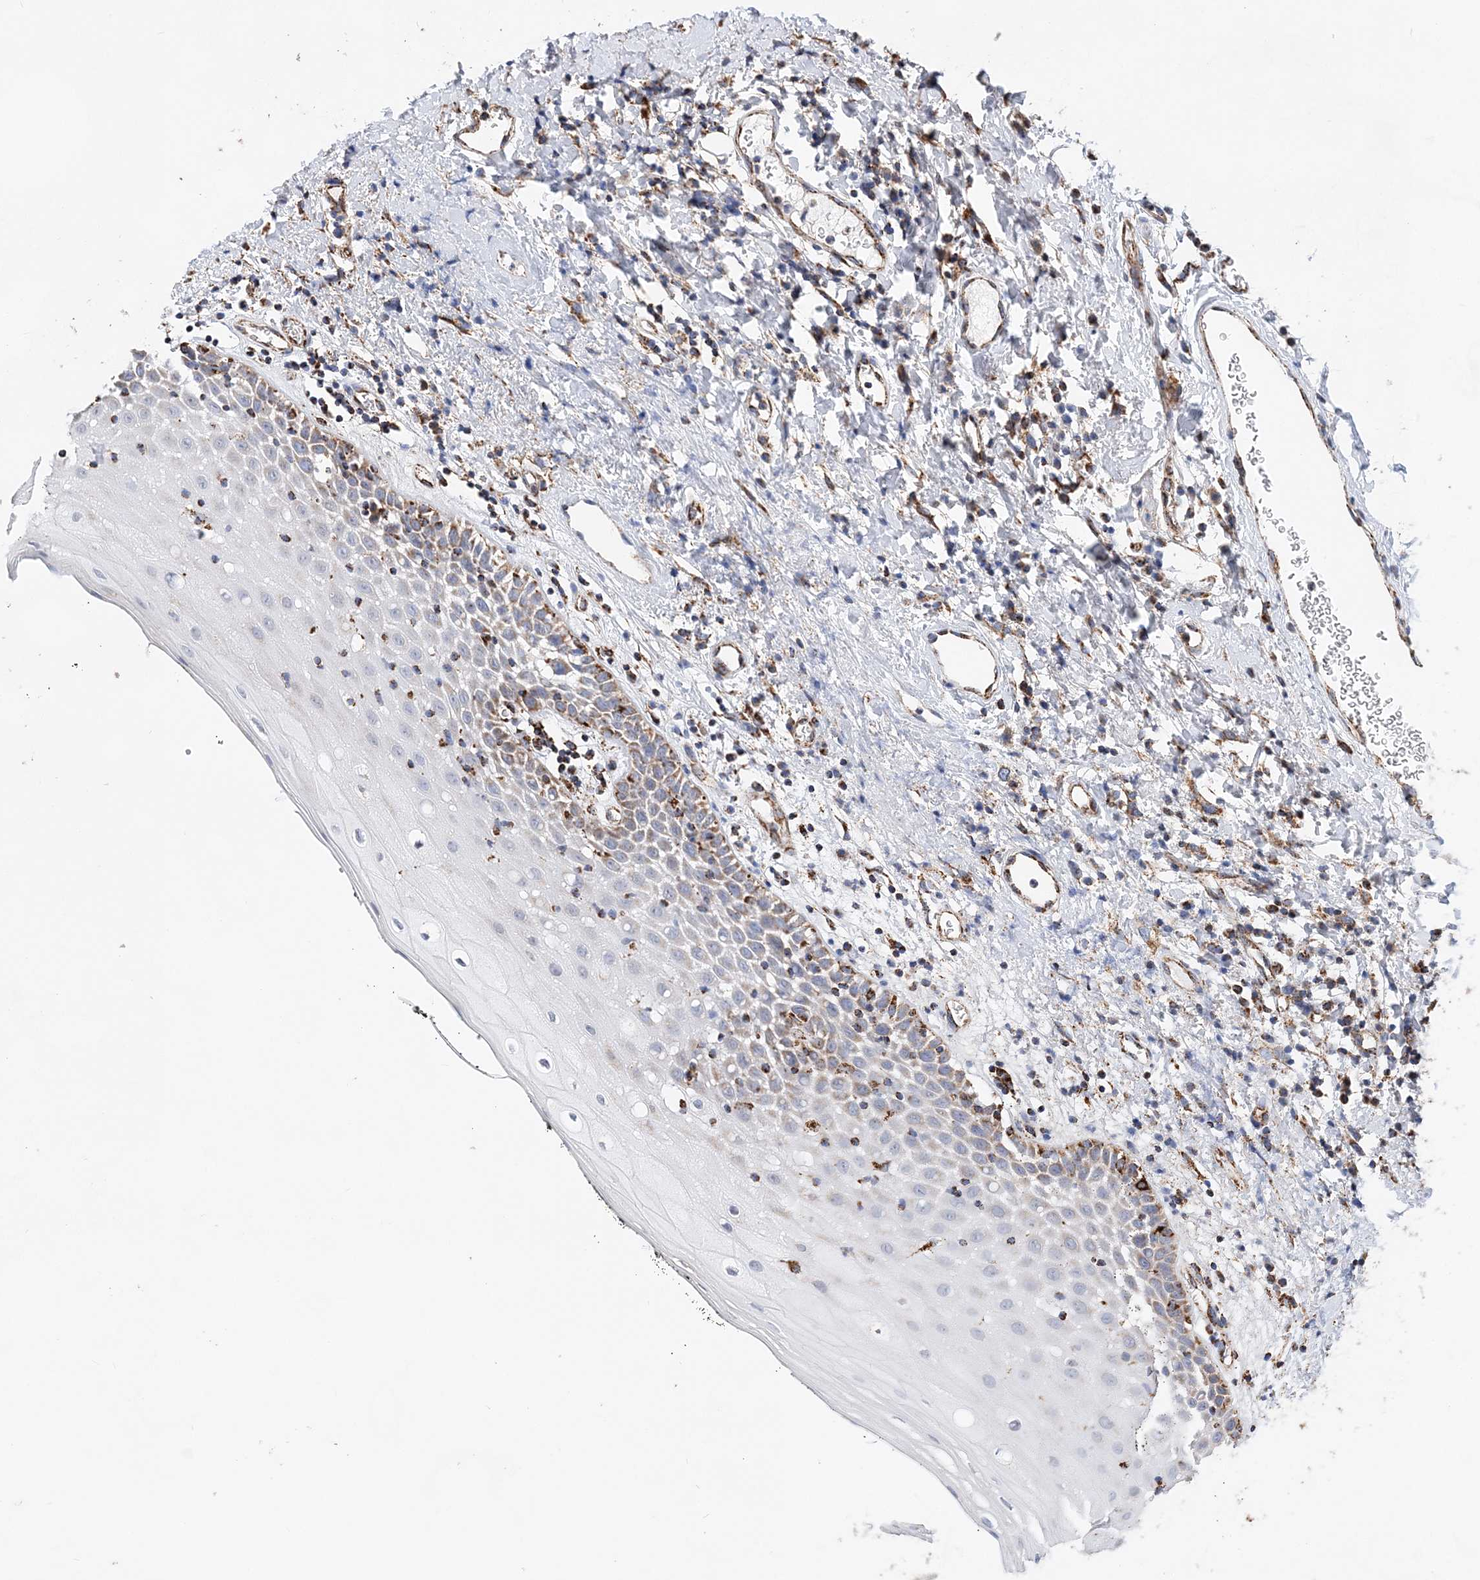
{"staining": {"intensity": "moderate", "quantity": "<25%", "location": "cytoplasmic/membranous"}, "tissue": "oral mucosa", "cell_type": "Squamous epithelial cells", "image_type": "normal", "snomed": [{"axis": "morphology", "description": "Normal tissue, NOS"}, {"axis": "topography", "description": "Oral tissue"}], "caption": "Immunohistochemical staining of normal oral mucosa reveals <25% levels of moderate cytoplasmic/membranous protein positivity in about <25% of squamous epithelial cells. (Stains: DAB in brown, nuclei in blue, Microscopy: brightfield microscopy at high magnification).", "gene": "ACOT9", "patient": {"sex": "male", "age": 74}}